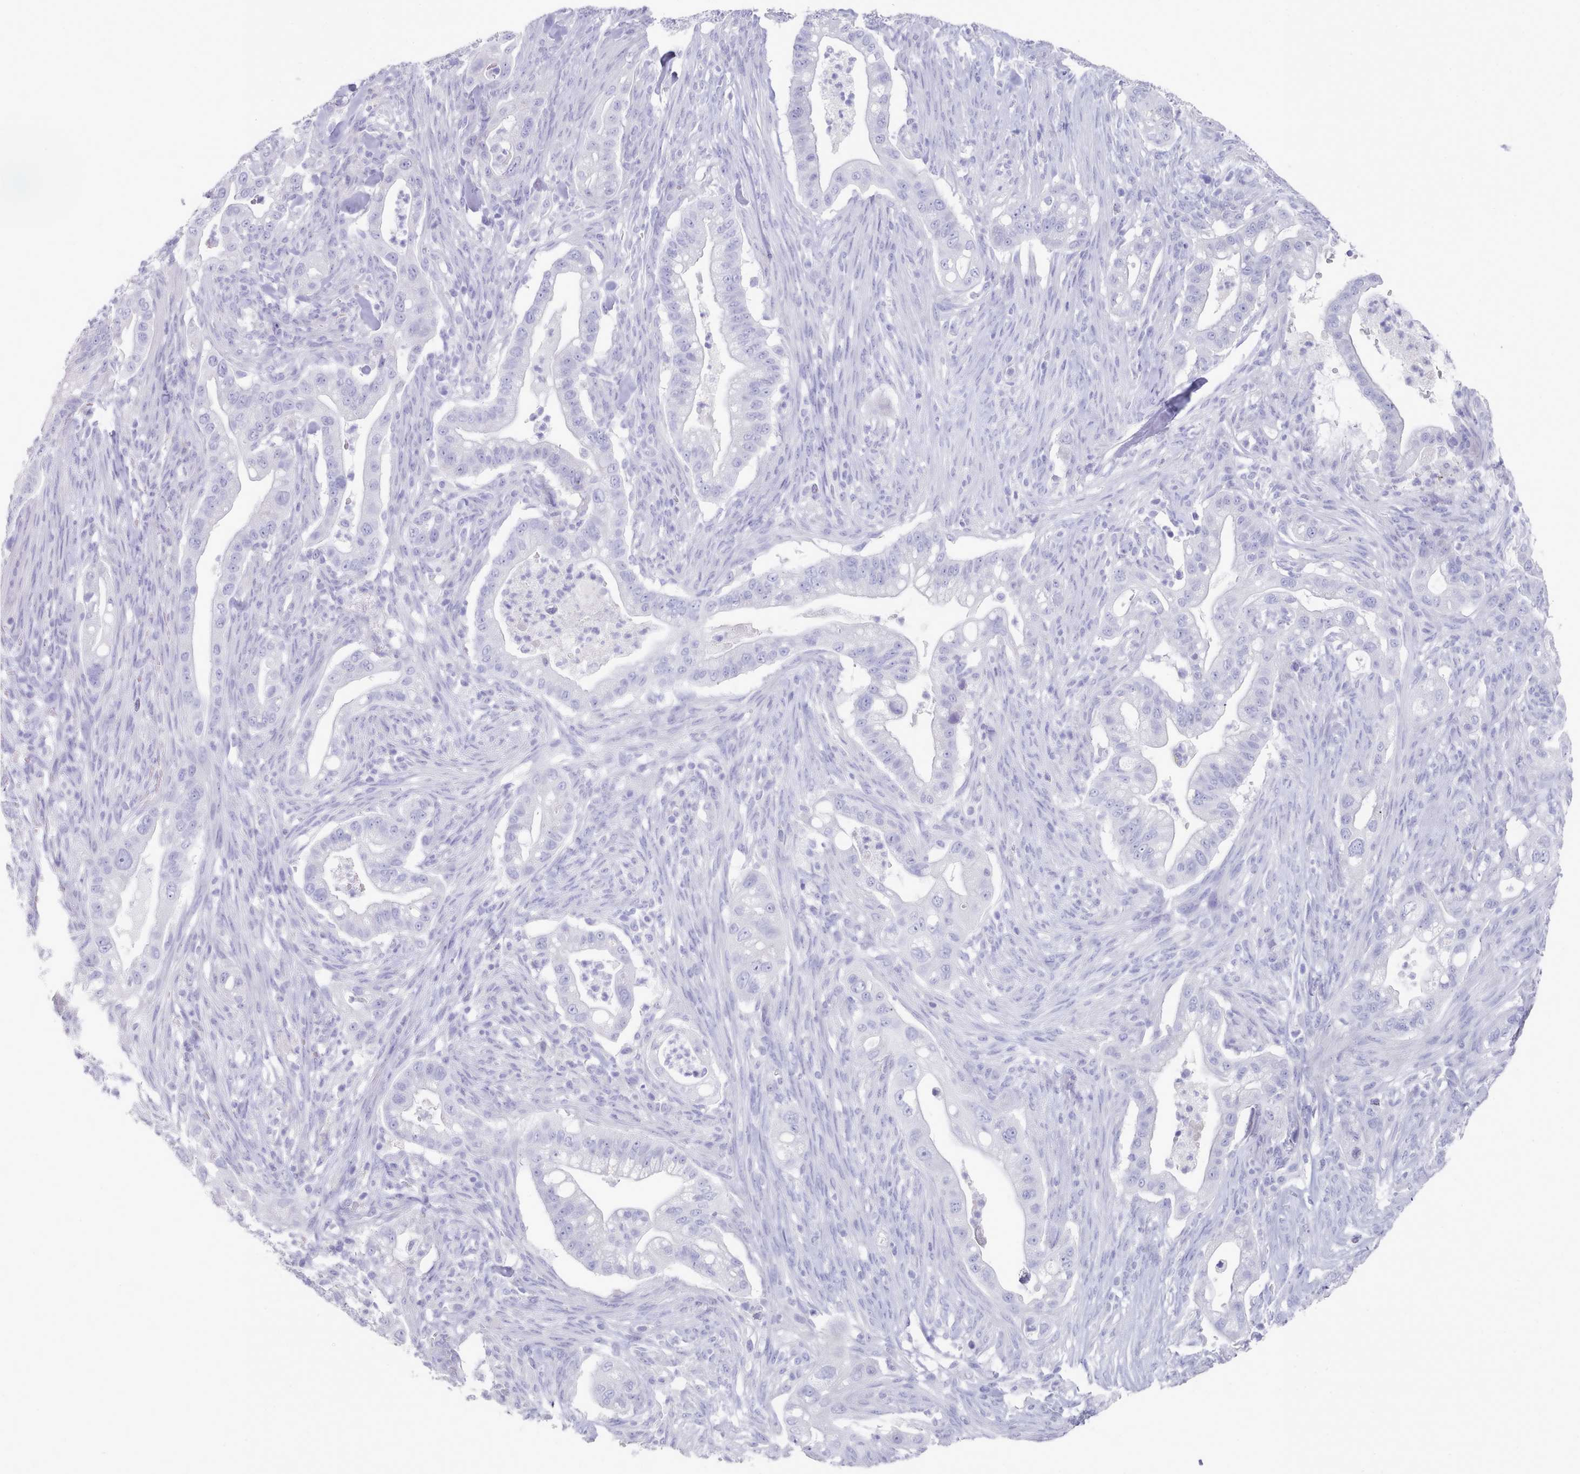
{"staining": {"intensity": "negative", "quantity": "none", "location": "none"}, "tissue": "pancreatic cancer", "cell_type": "Tumor cells", "image_type": "cancer", "snomed": [{"axis": "morphology", "description": "Adenocarcinoma, NOS"}, {"axis": "topography", "description": "Pancreas"}], "caption": "Tumor cells are negative for protein expression in human pancreatic cancer (adenocarcinoma). (DAB (3,3'-diaminobenzidine) IHC, high magnification).", "gene": "LRRC37A", "patient": {"sex": "male", "age": 44}}